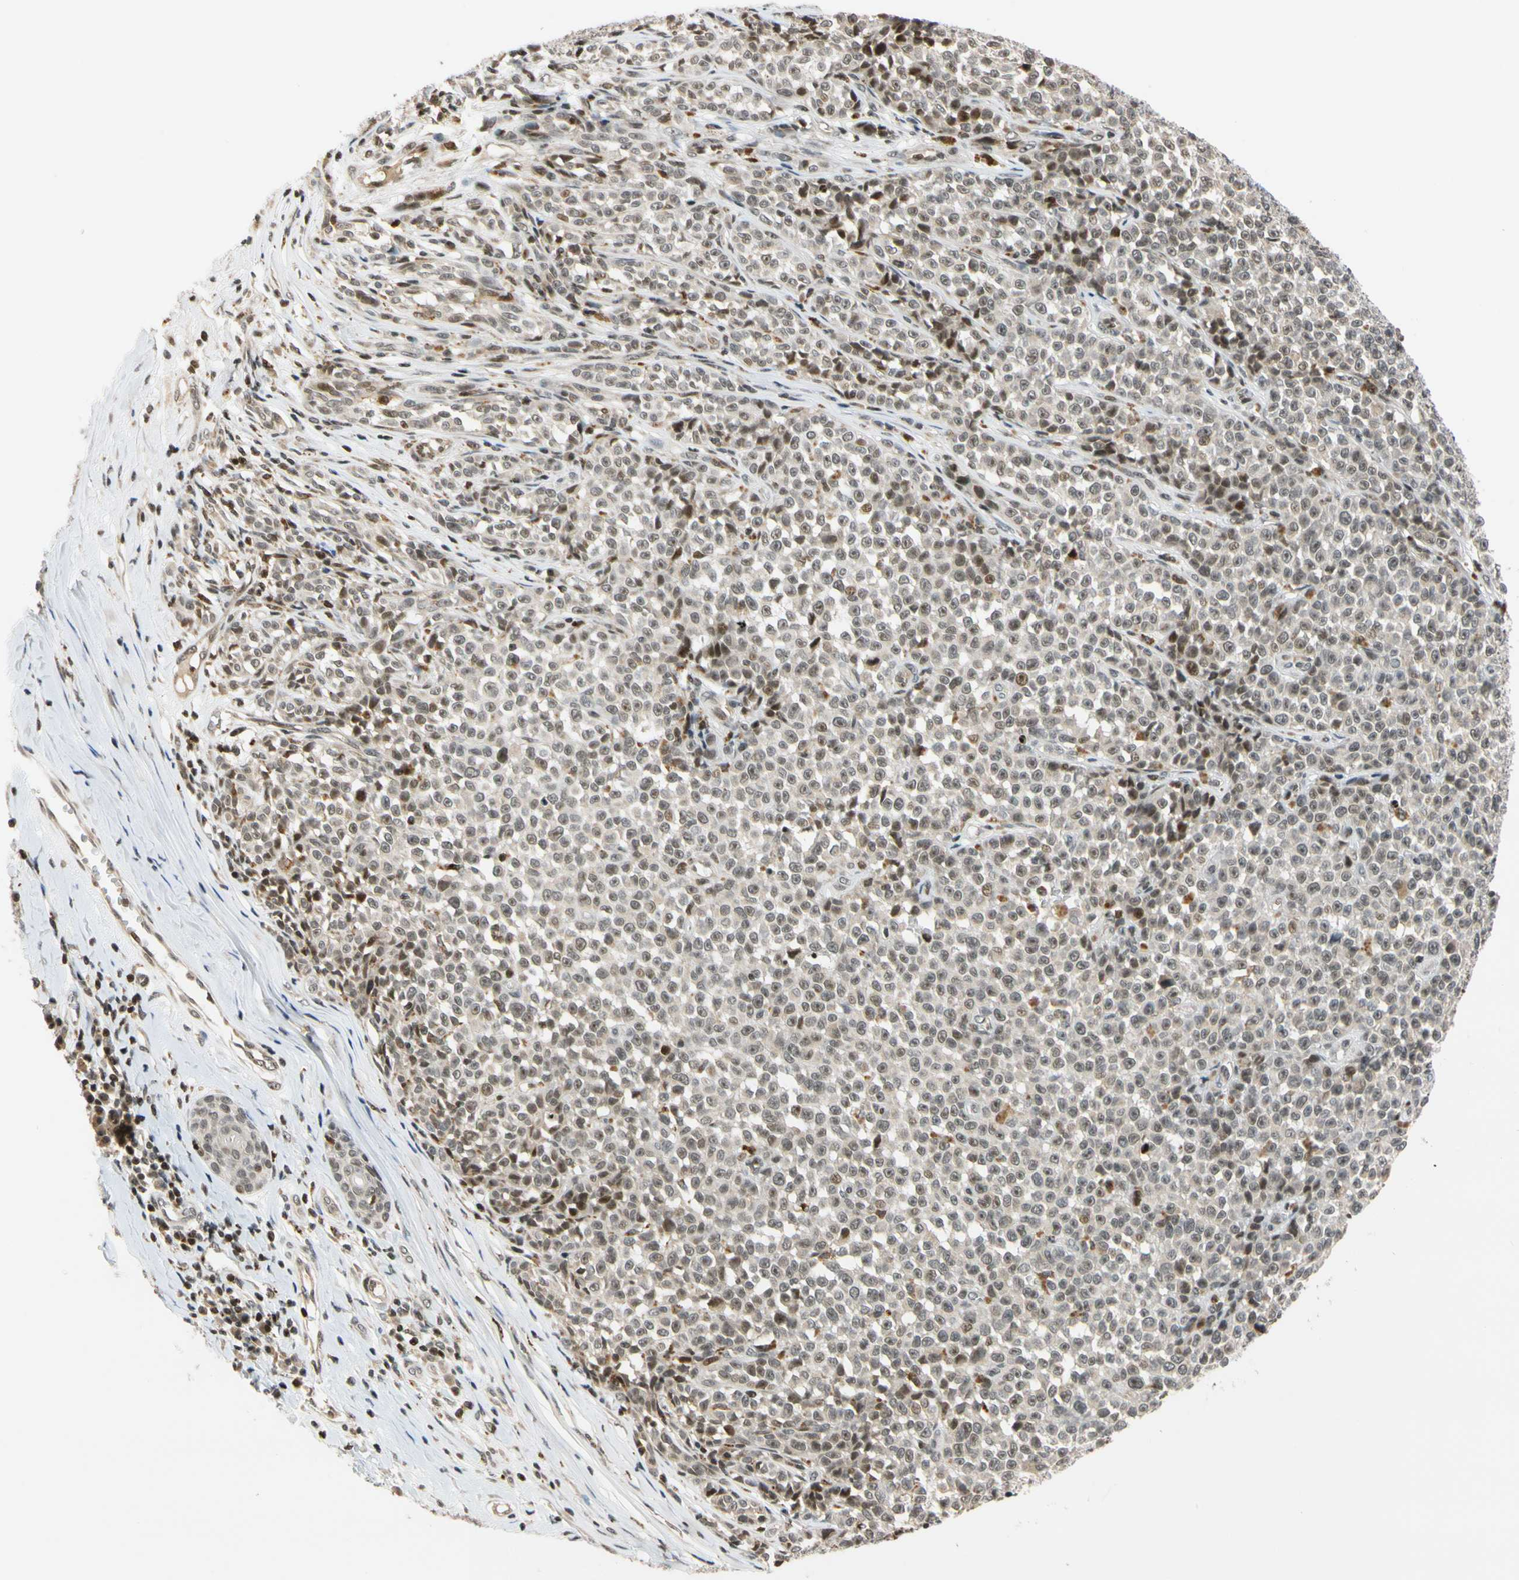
{"staining": {"intensity": "weak", "quantity": "25%-75%", "location": "cytoplasmic/membranous,nuclear"}, "tissue": "melanoma", "cell_type": "Tumor cells", "image_type": "cancer", "snomed": [{"axis": "morphology", "description": "Malignant melanoma, NOS"}, {"axis": "topography", "description": "Skin"}], "caption": "Immunohistochemical staining of human malignant melanoma displays low levels of weak cytoplasmic/membranous and nuclear protein expression in about 25%-75% of tumor cells.", "gene": "CDK7", "patient": {"sex": "female", "age": 82}}